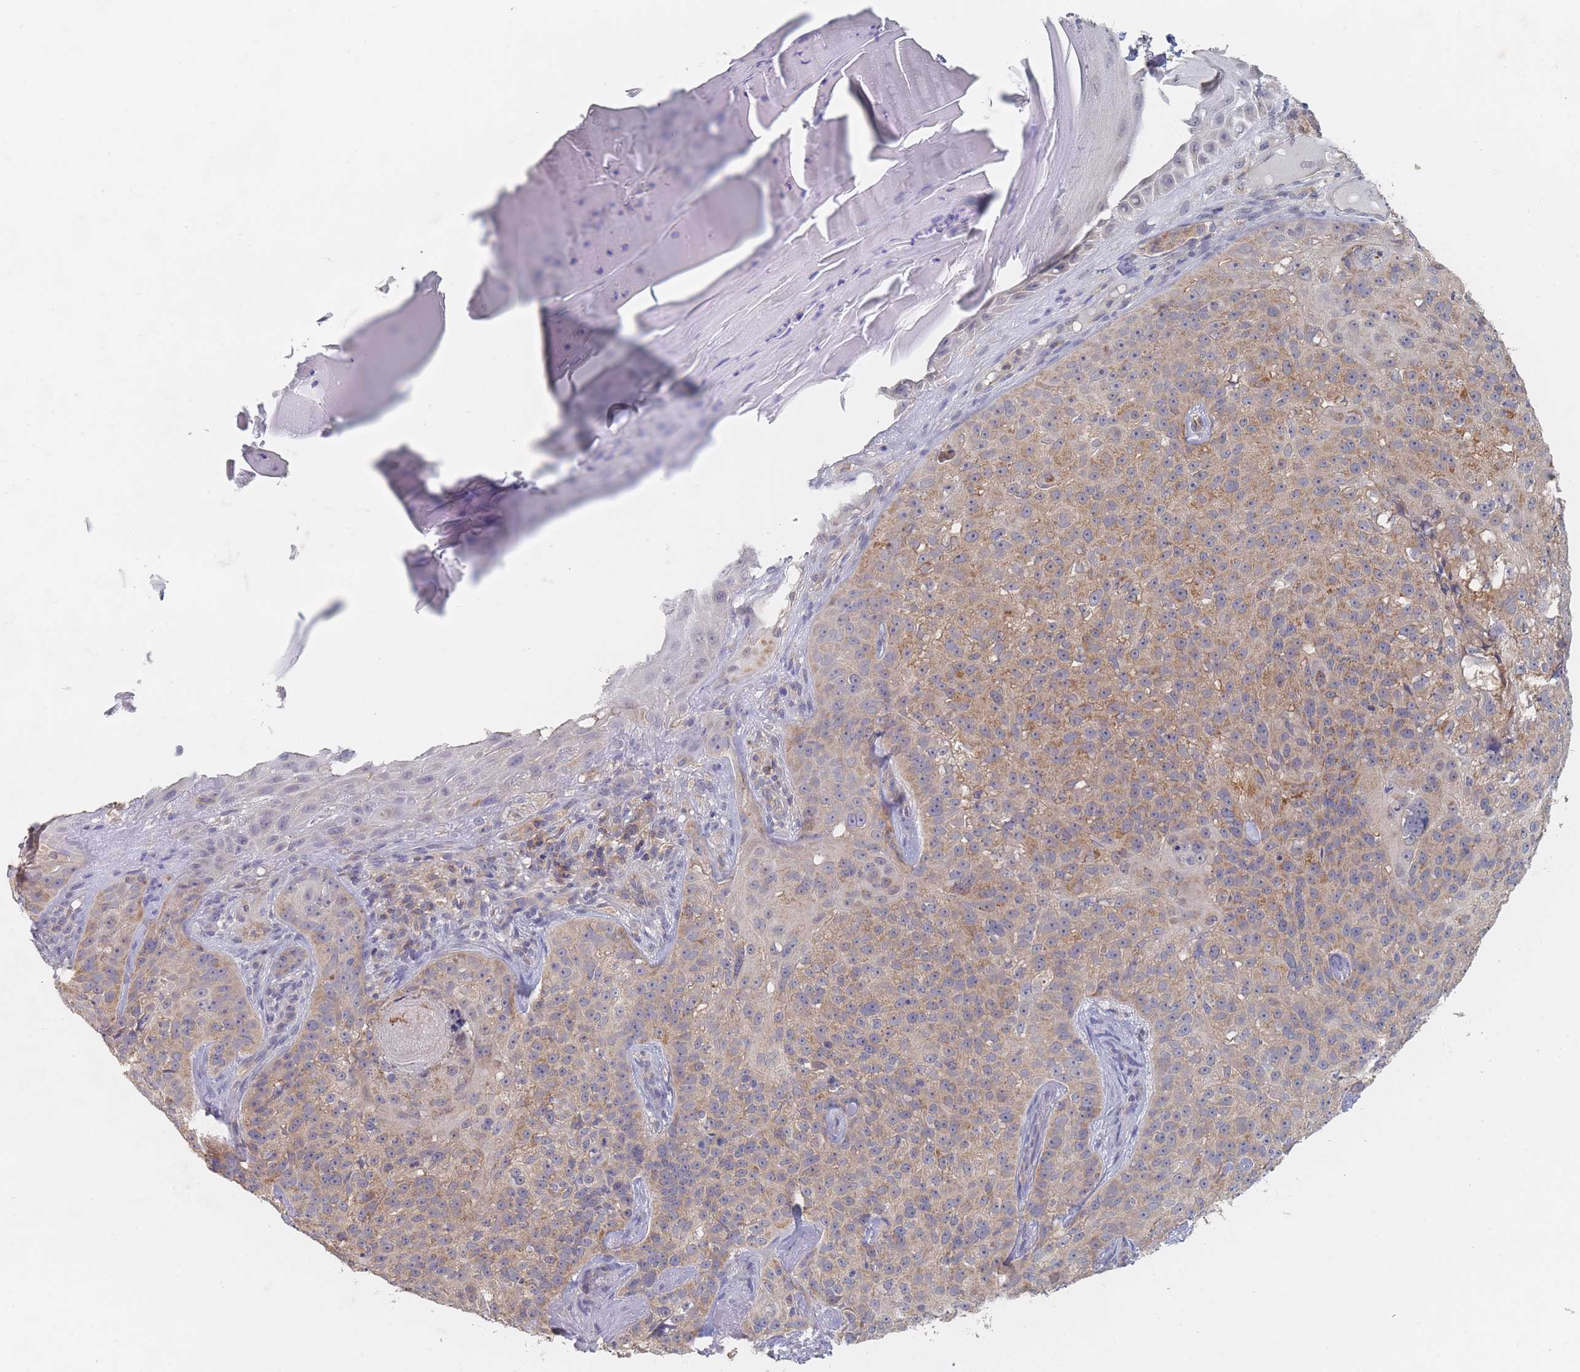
{"staining": {"intensity": "moderate", "quantity": "25%-75%", "location": "cytoplasmic/membranous"}, "tissue": "skin cancer", "cell_type": "Tumor cells", "image_type": "cancer", "snomed": [{"axis": "morphology", "description": "Basal cell carcinoma"}, {"axis": "topography", "description": "Skin"}], "caption": "A high-resolution histopathology image shows immunohistochemistry staining of basal cell carcinoma (skin), which demonstrates moderate cytoplasmic/membranous expression in approximately 25%-75% of tumor cells.", "gene": "PPP6C", "patient": {"sex": "female", "age": 92}}